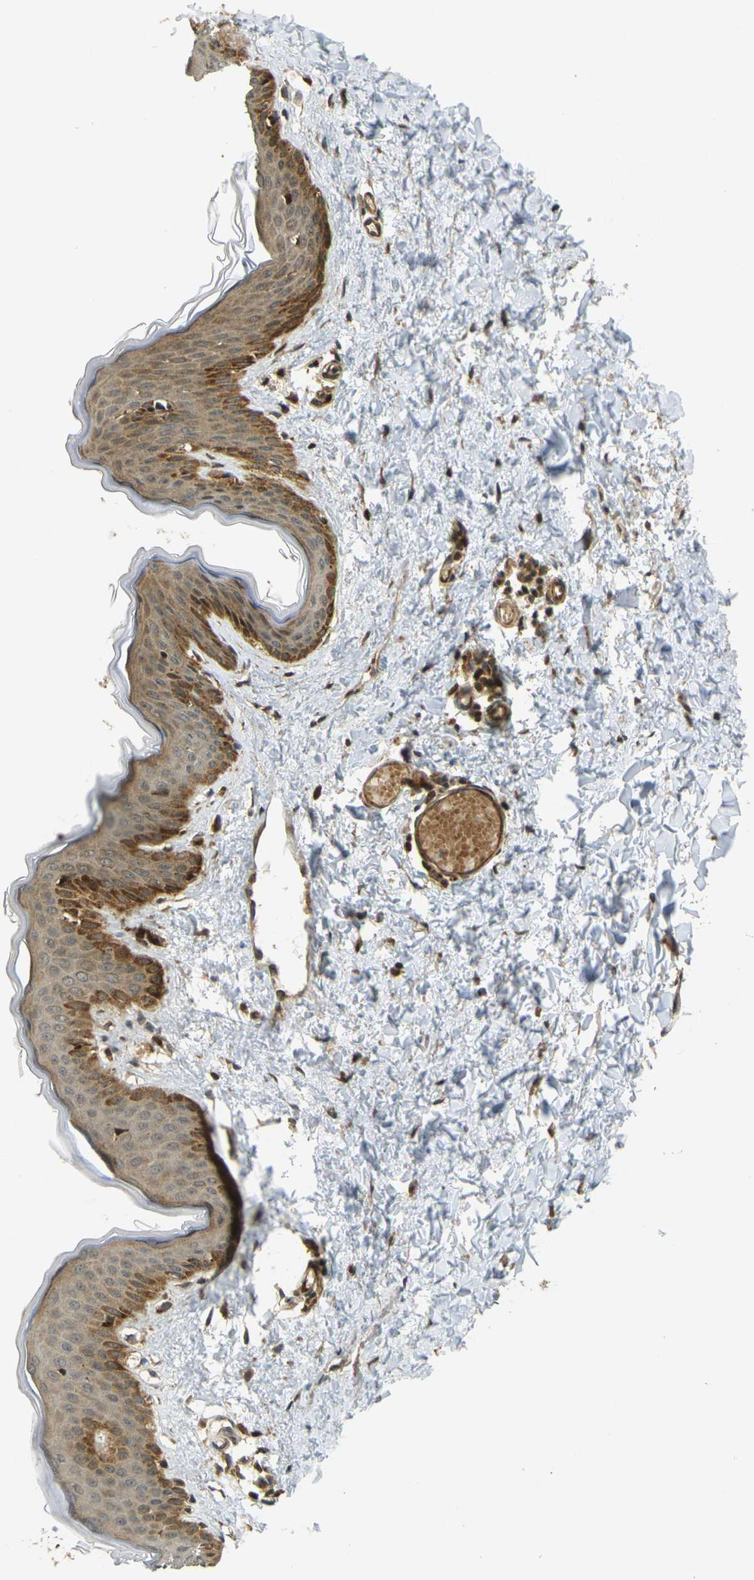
{"staining": {"intensity": "moderate", "quantity": ">75%", "location": "cytoplasmic/membranous"}, "tissue": "skin", "cell_type": "Fibroblasts", "image_type": "normal", "snomed": [{"axis": "morphology", "description": "Normal tissue, NOS"}, {"axis": "topography", "description": "Skin"}], "caption": "This micrograph displays immunohistochemistry (IHC) staining of unremarkable skin, with medium moderate cytoplasmic/membranous positivity in about >75% of fibroblasts.", "gene": "KLHL8", "patient": {"sex": "female", "age": 17}}